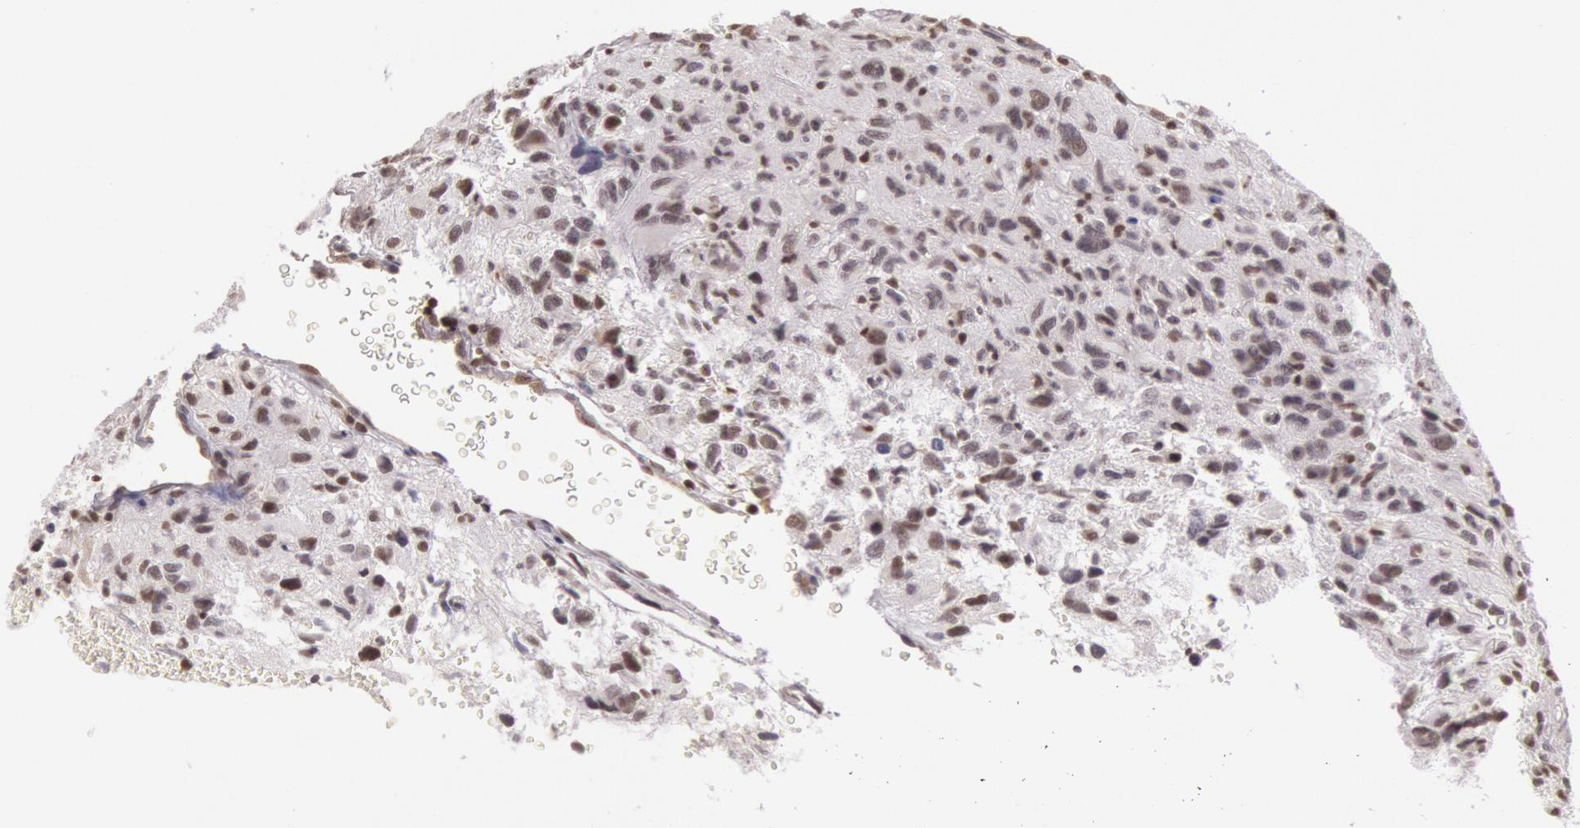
{"staining": {"intensity": "moderate", "quantity": ">75%", "location": "nuclear"}, "tissue": "glioma", "cell_type": "Tumor cells", "image_type": "cancer", "snomed": [{"axis": "morphology", "description": "Glioma, malignant, High grade"}, {"axis": "topography", "description": "Brain"}], "caption": "Approximately >75% of tumor cells in human glioma demonstrate moderate nuclear protein staining as visualized by brown immunohistochemical staining.", "gene": "ESS2", "patient": {"sex": "female", "age": 60}}